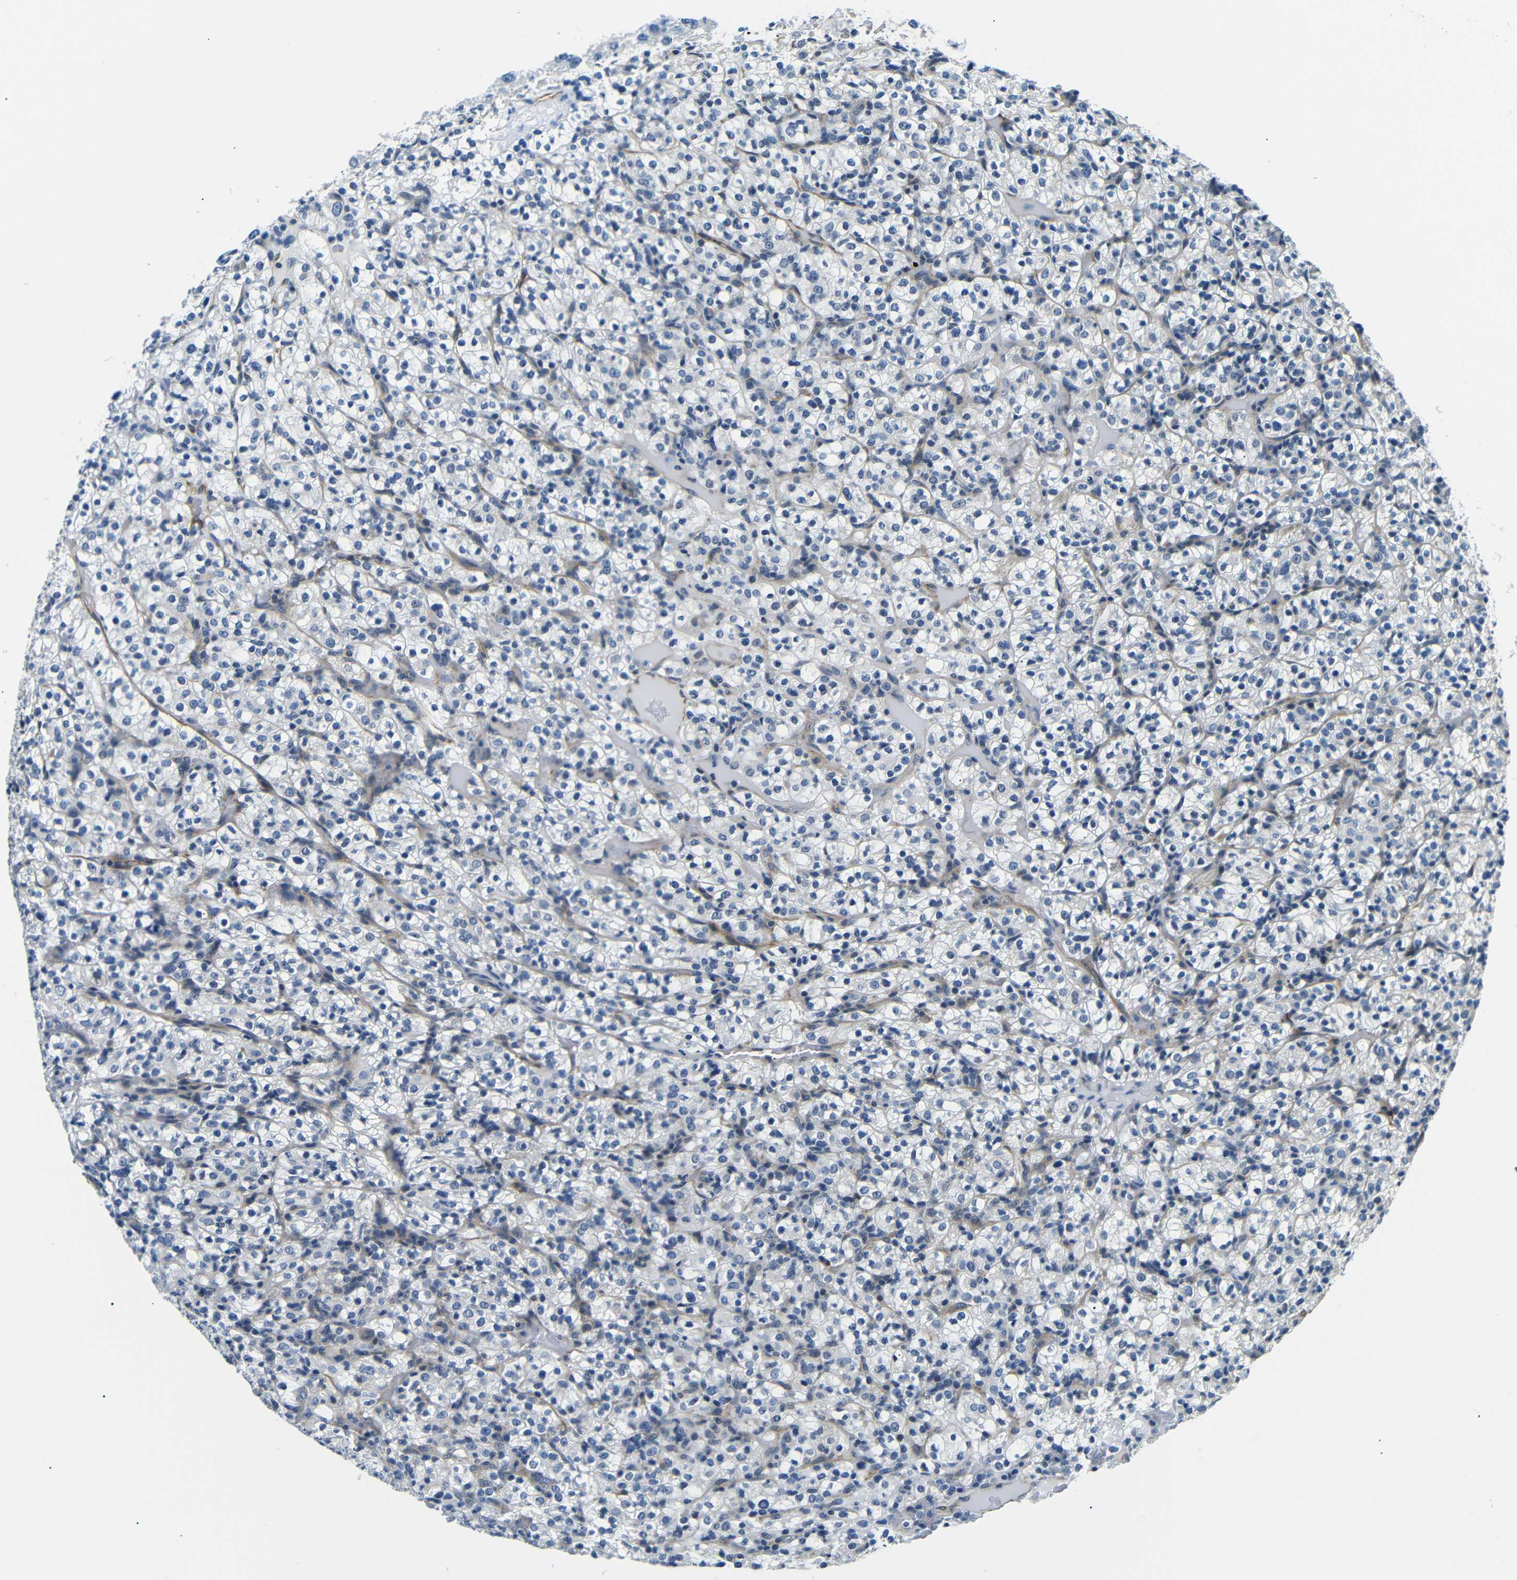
{"staining": {"intensity": "negative", "quantity": "none", "location": "none"}, "tissue": "renal cancer", "cell_type": "Tumor cells", "image_type": "cancer", "snomed": [{"axis": "morphology", "description": "Normal tissue, NOS"}, {"axis": "morphology", "description": "Adenocarcinoma, NOS"}, {"axis": "topography", "description": "Kidney"}], "caption": "Micrograph shows no significant protein expression in tumor cells of renal cancer (adenocarcinoma). (Brightfield microscopy of DAB immunohistochemistry at high magnification).", "gene": "TAFA1", "patient": {"sex": "female", "age": 72}}